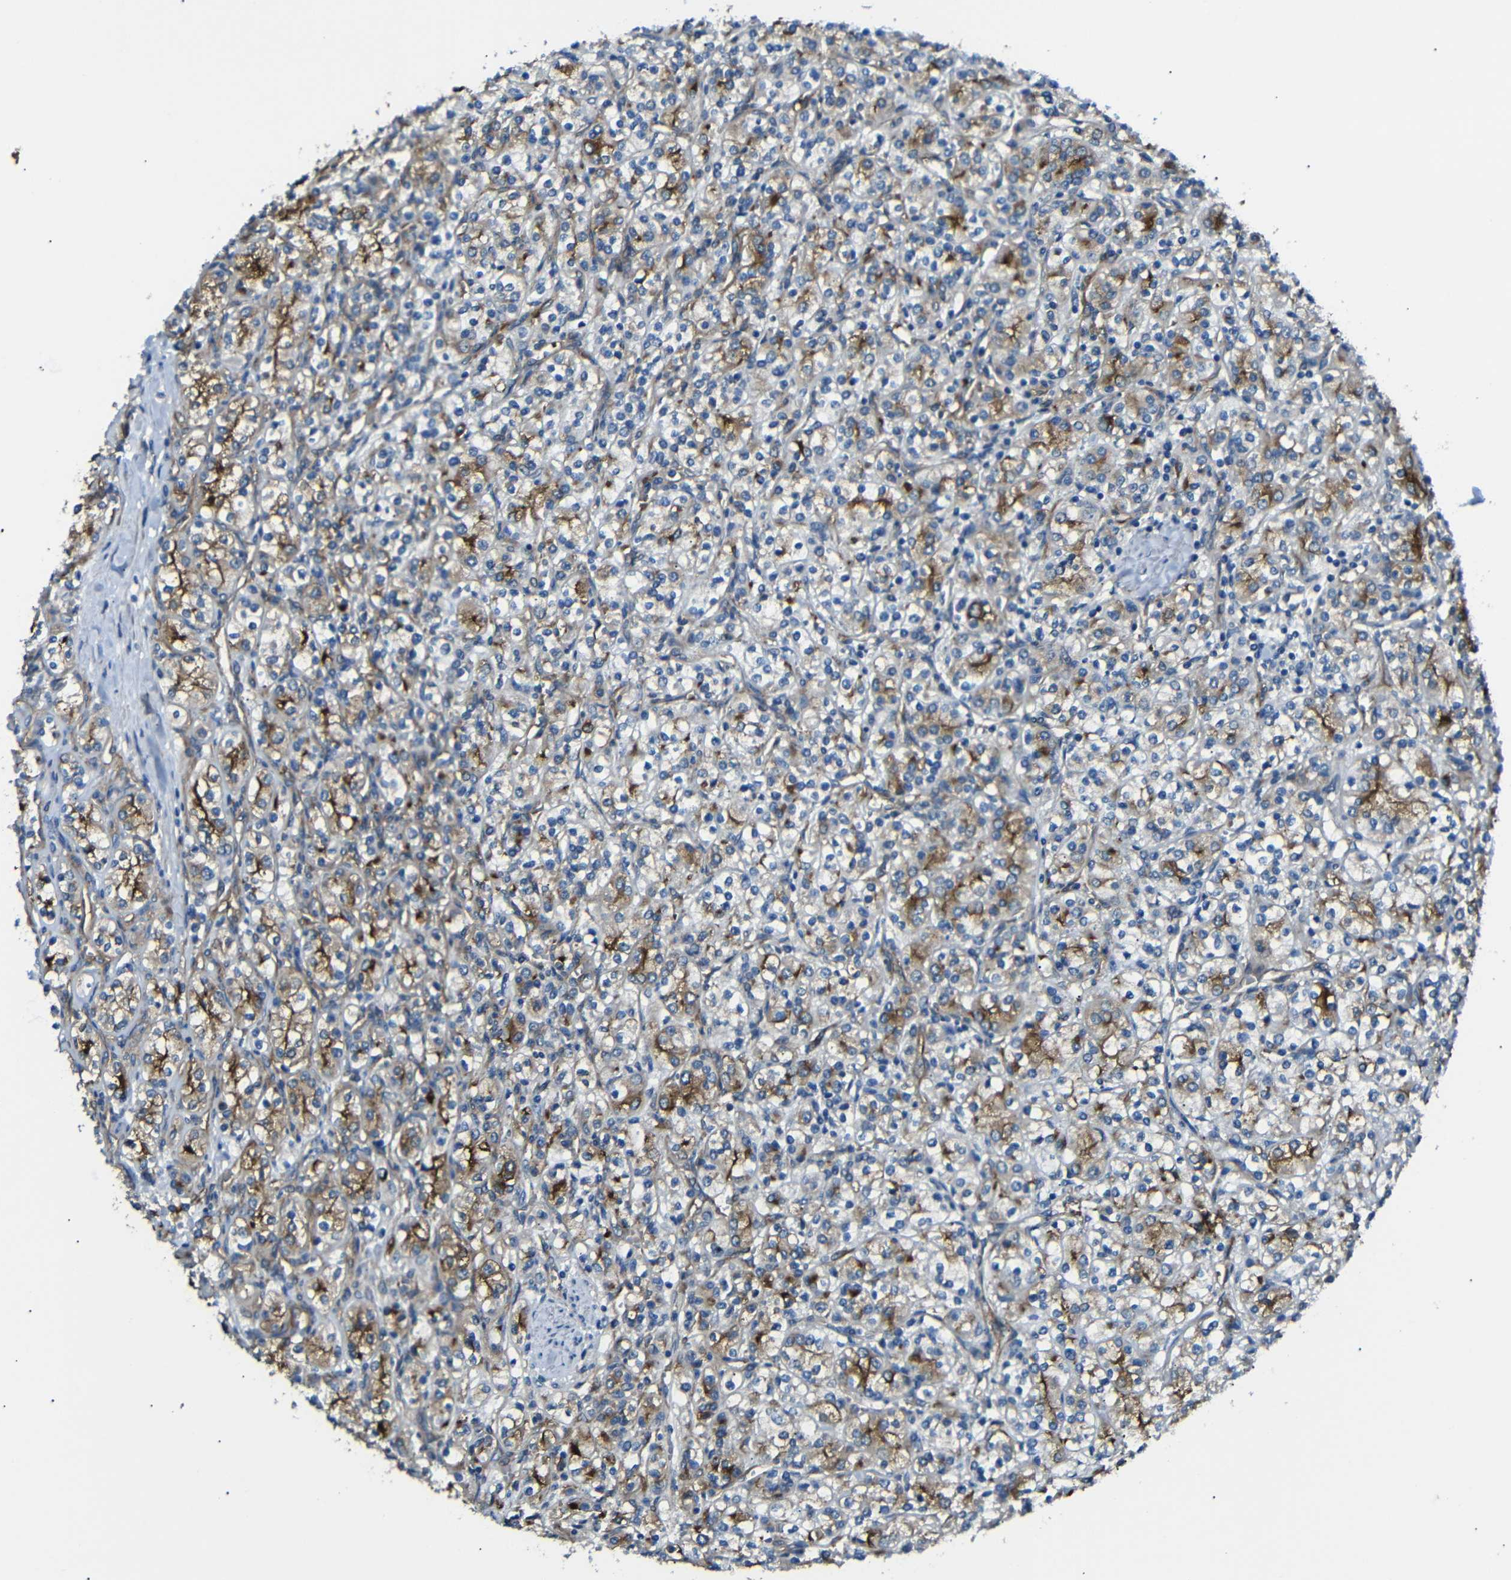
{"staining": {"intensity": "moderate", "quantity": "25%-75%", "location": "cytoplasmic/membranous"}, "tissue": "renal cancer", "cell_type": "Tumor cells", "image_type": "cancer", "snomed": [{"axis": "morphology", "description": "Adenocarcinoma, NOS"}, {"axis": "topography", "description": "Kidney"}], "caption": "Renal cancer stained for a protein (brown) demonstrates moderate cytoplasmic/membranous positive positivity in about 25%-75% of tumor cells.", "gene": "MYO1B", "patient": {"sex": "male", "age": 77}}